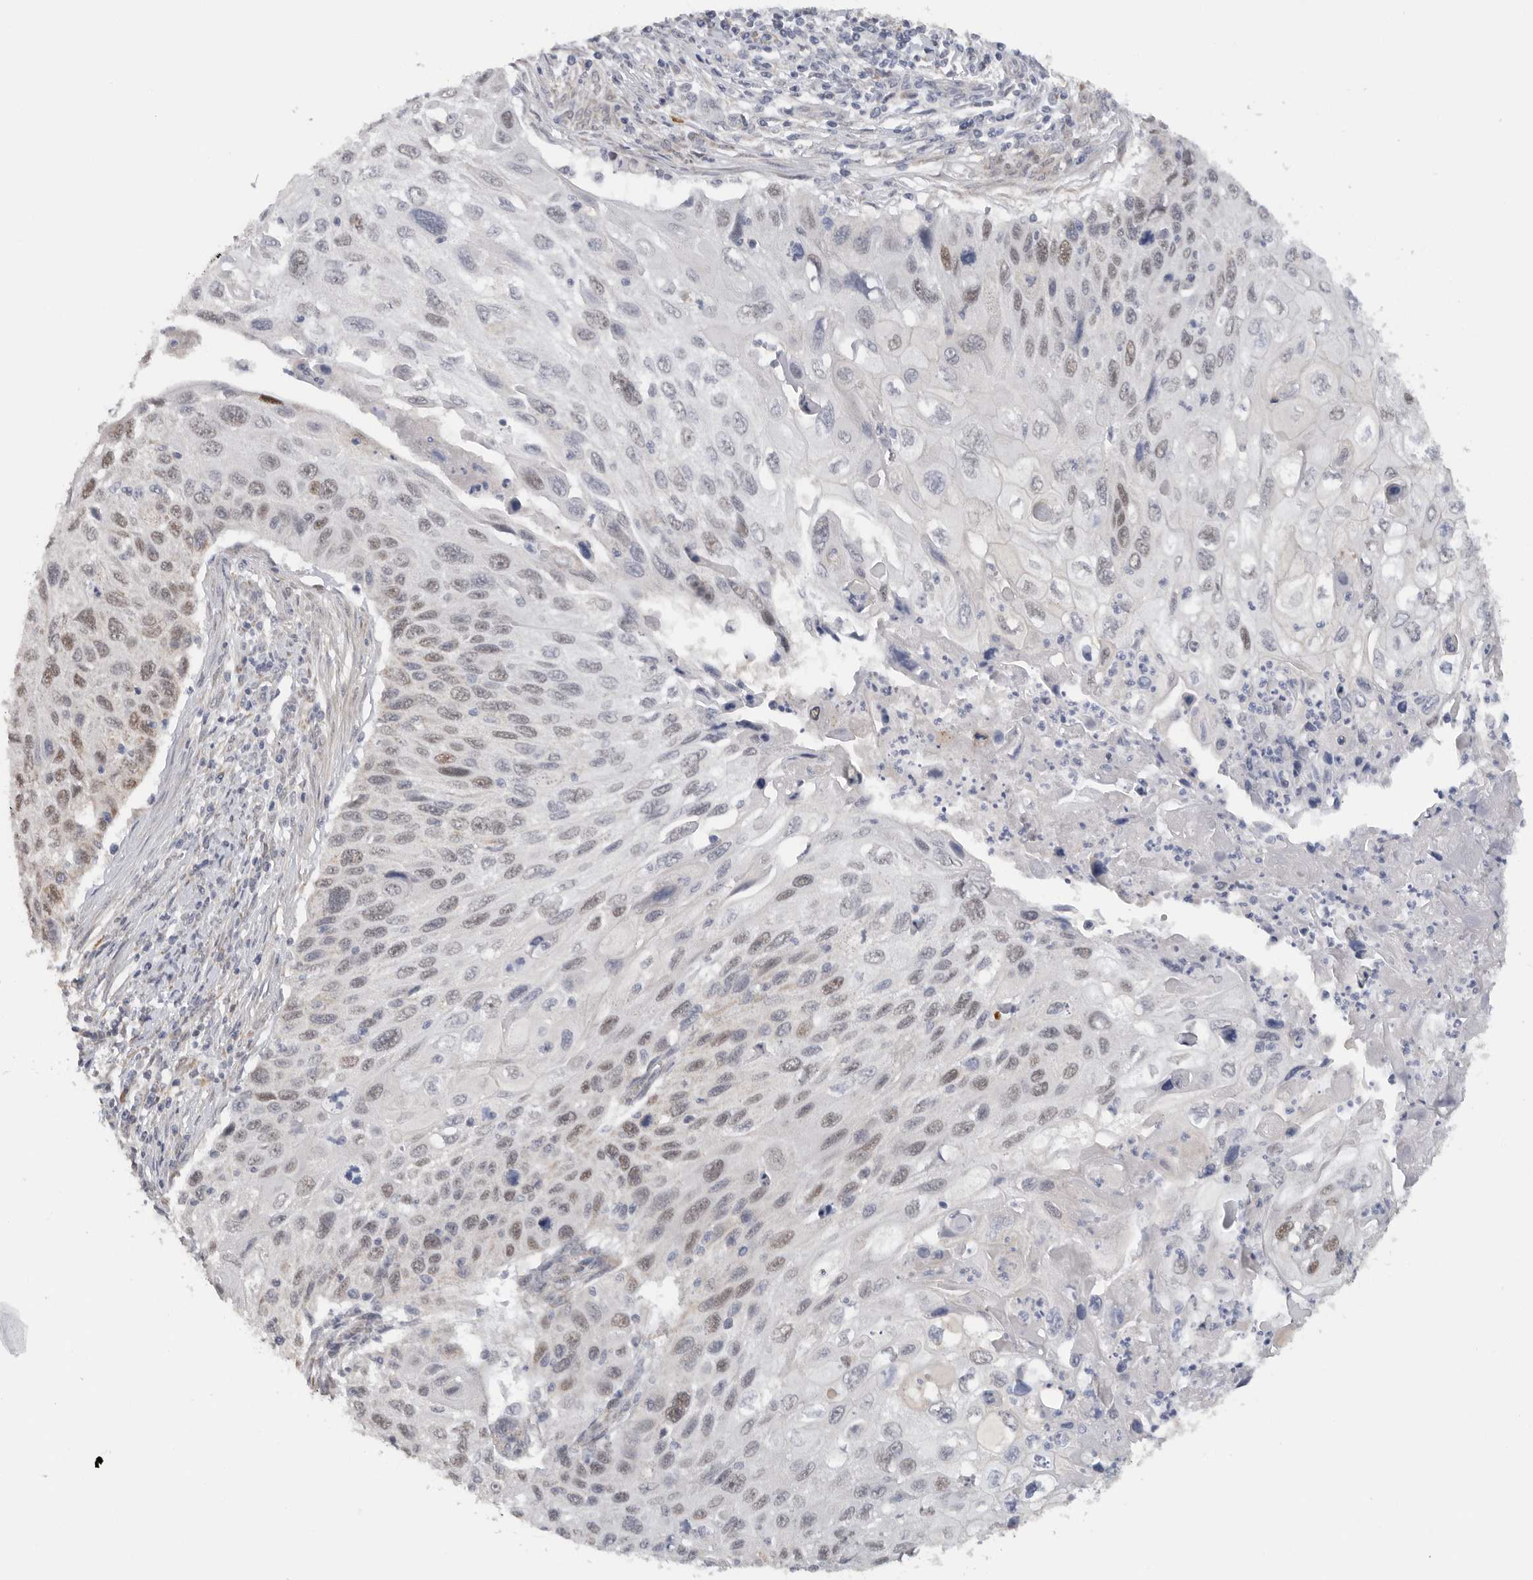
{"staining": {"intensity": "weak", "quantity": ">75%", "location": "nuclear"}, "tissue": "cervical cancer", "cell_type": "Tumor cells", "image_type": "cancer", "snomed": [{"axis": "morphology", "description": "Squamous cell carcinoma, NOS"}, {"axis": "topography", "description": "Cervix"}], "caption": "Immunohistochemistry histopathology image of neoplastic tissue: cervical cancer stained using immunohistochemistry displays low levels of weak protein expression localized specifically in the nuclear of tumor cells, appearing as a nuclear brown color.", "gene": "DYRK2", "patient": {"sex": "female", "age": 70}}